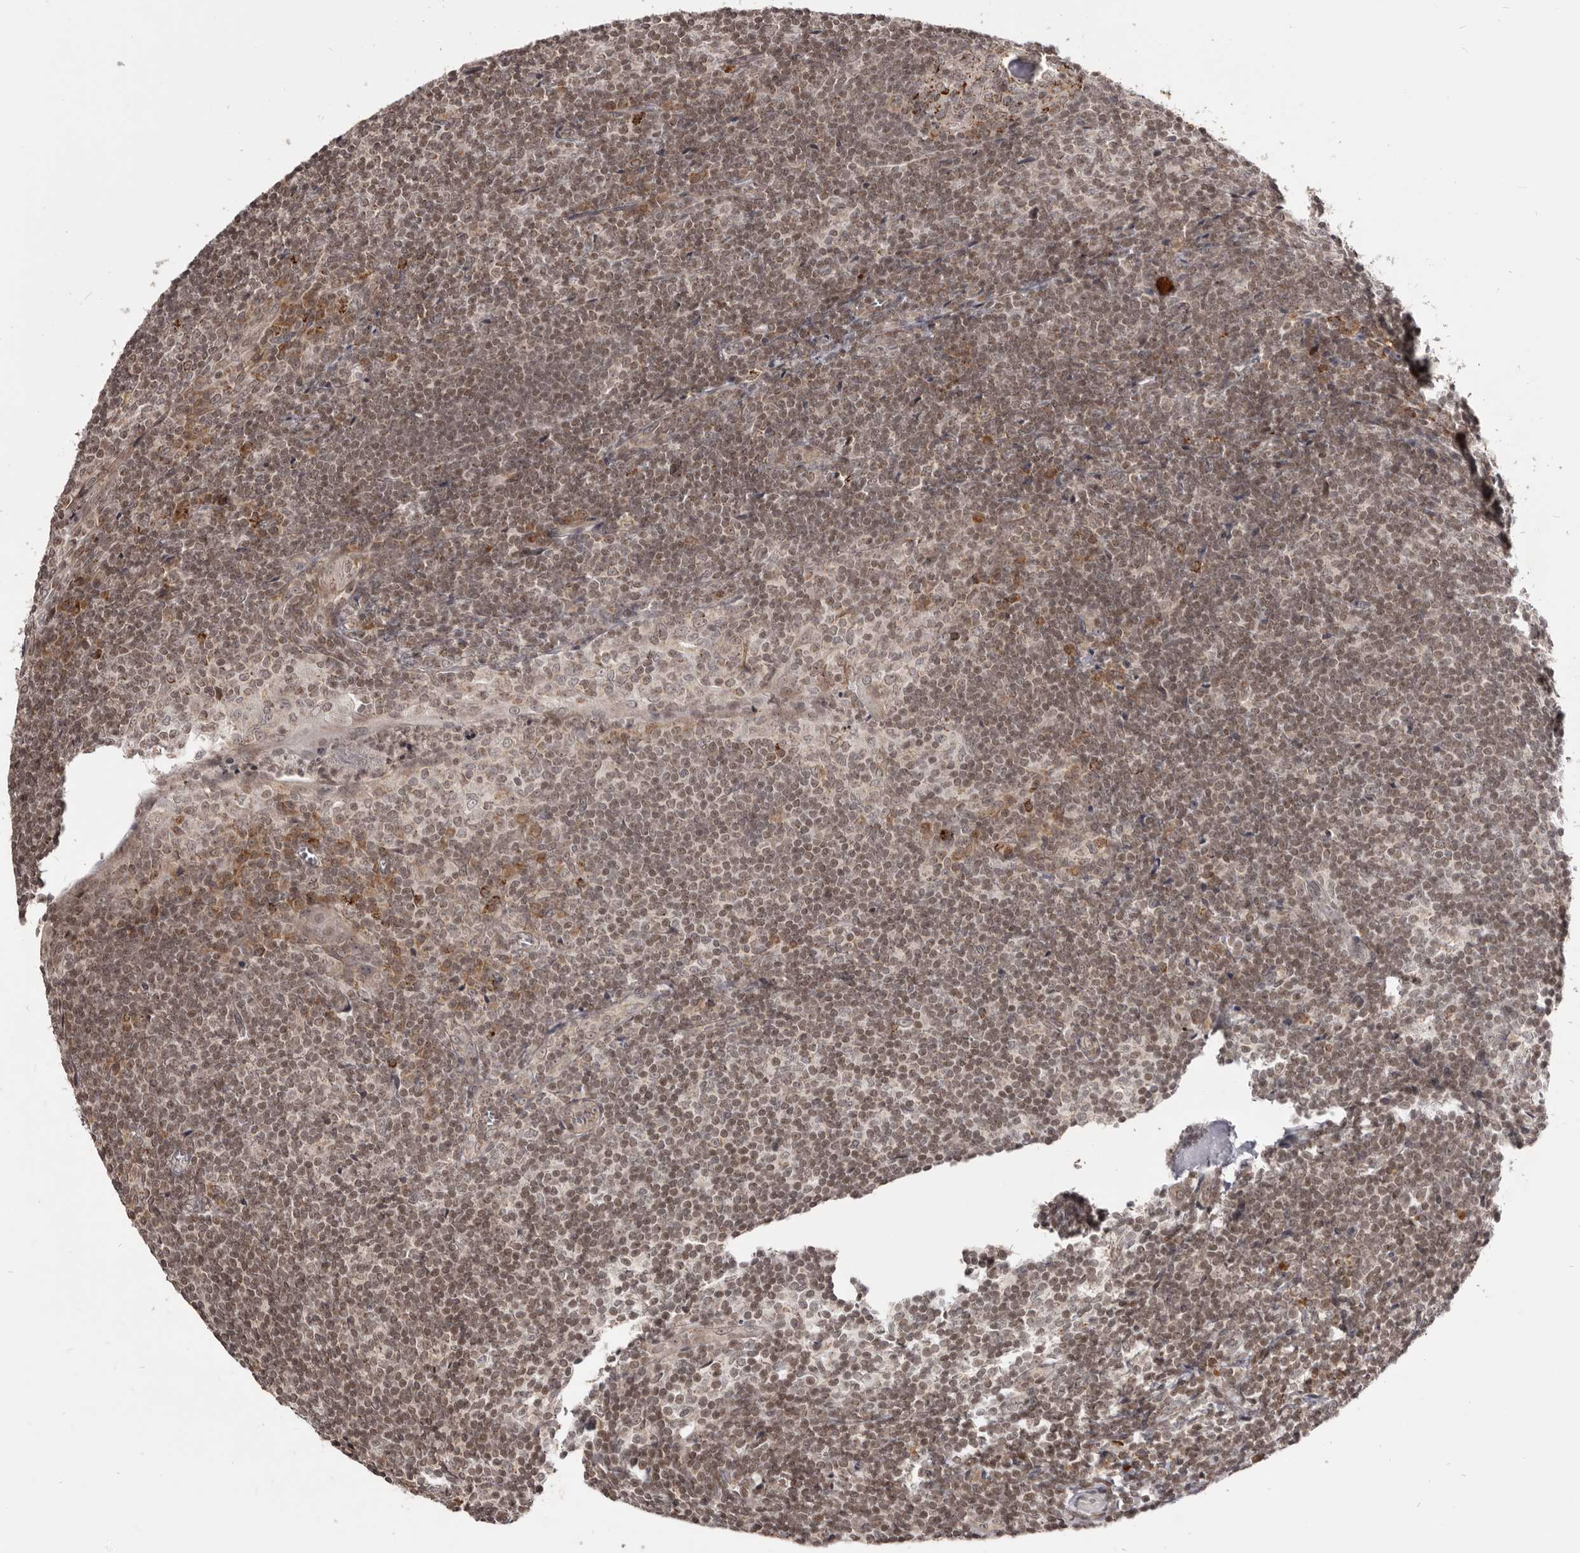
{"staining": {"intensity": "strong", "quantity": "<25%", "location": "cytoplasmic/membranous"}, "tissue": "tonsil", "cell_type": "Germinal center cells", "image_type": "normal", "snomed": [{"axis": "morphology", "description": "Normal tissue, NOS"}, {"axis": "topography", "description": "Tonsil"}], "caption": "Approximately <25% of germinal center cells in unremarkable human tonsil exhibit strong cytoplasmic/membranous protein positivity as visualized by brown immunohistochemical staining.", "gene": "THUMPD1", "patient": {"sex": "male", "age": 37}}